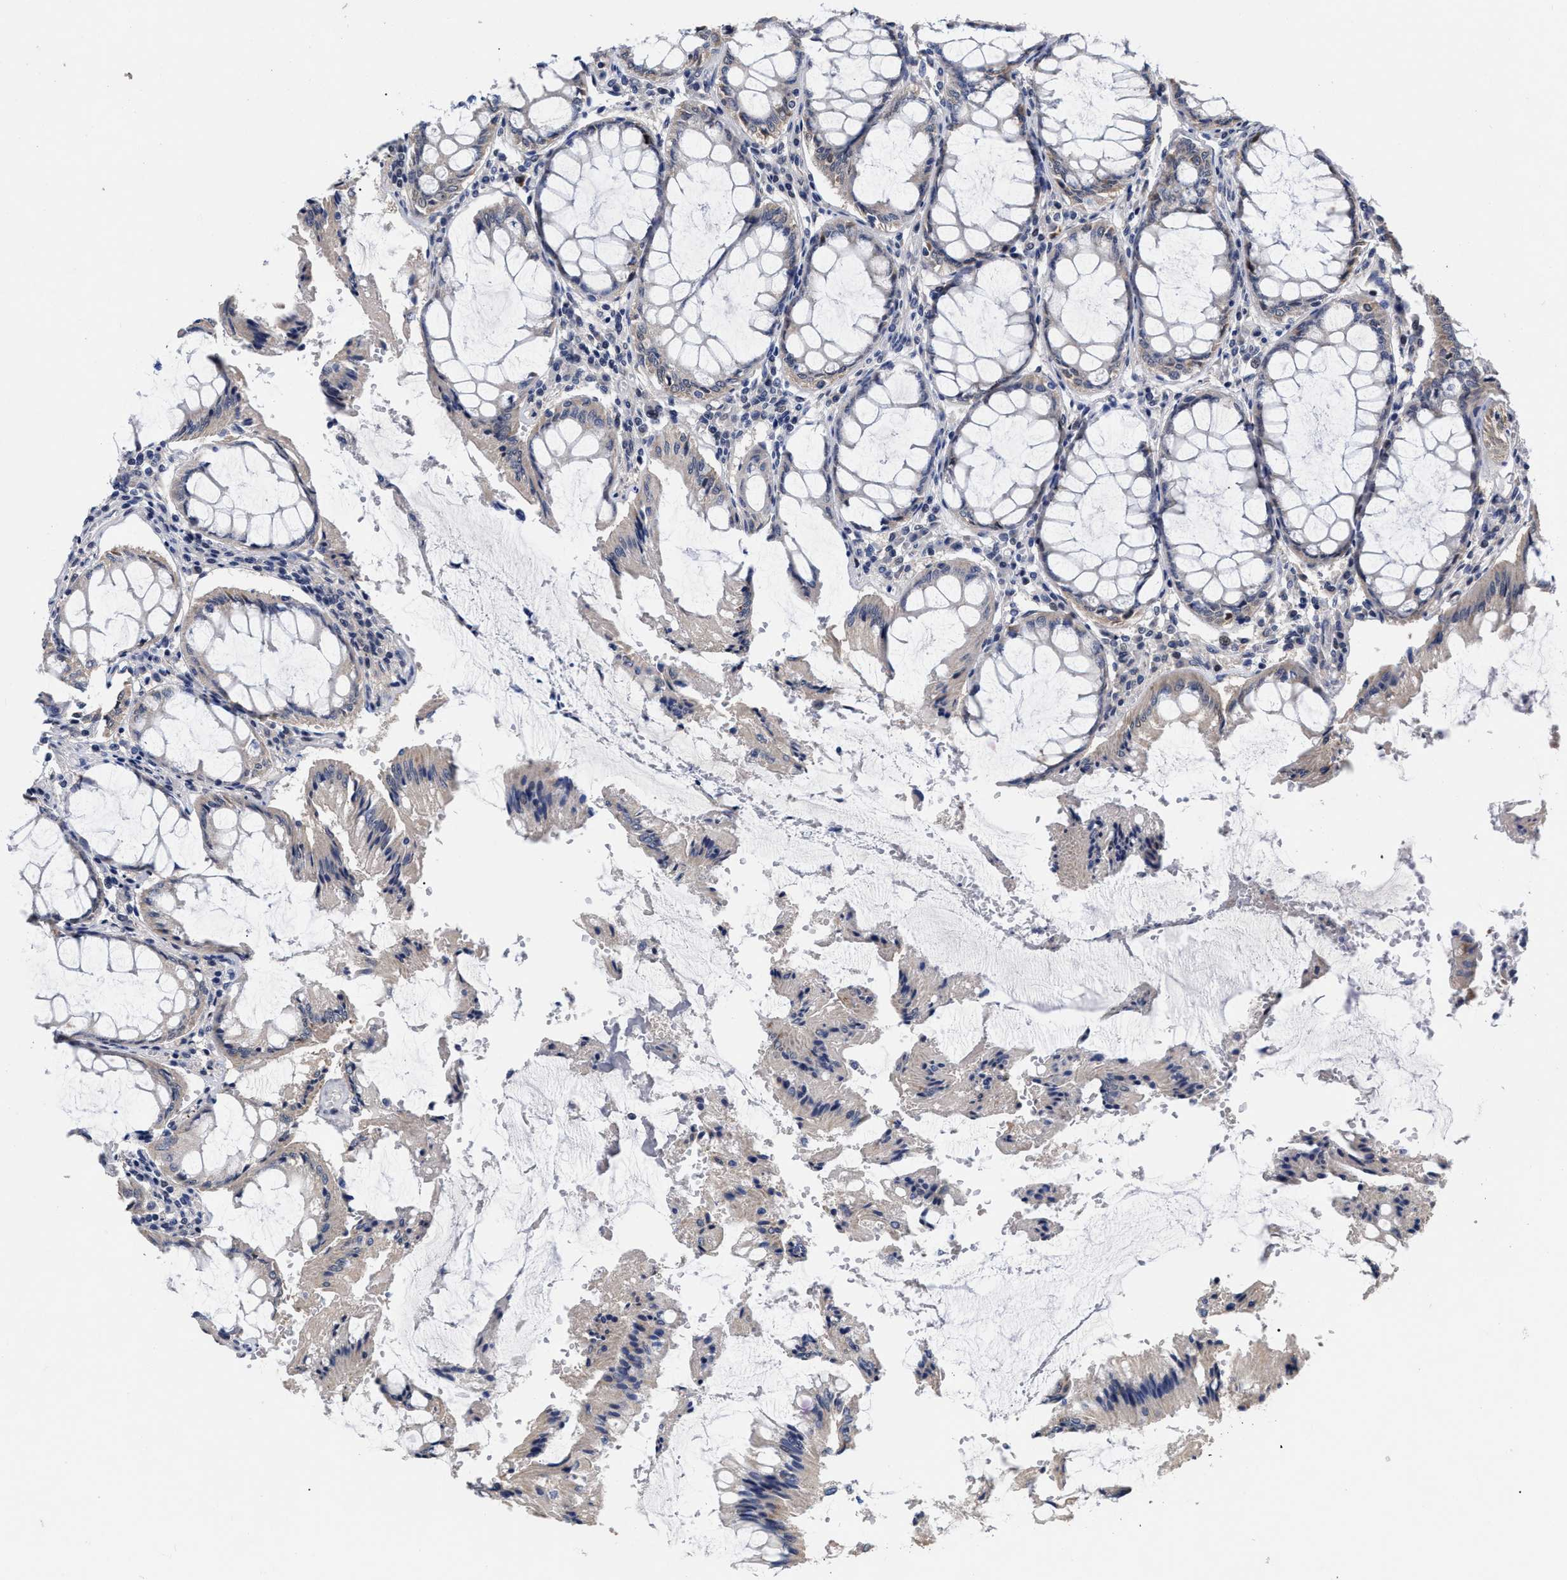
{"staining": {"intensity": "weak", "quantity": "<25%", "location": "cytoplasmic/membranous"}, "tissue": "colorectal cancer", "cell_type": "Tumor cells", "image_type": "cancer", "snomed": [{"axis": "morphology", "description": "Normal tissue, NOS"}, {"axis": "morphology", "description": "Adenocarcinoma, NOS"}, {"axis": "topography", "description": "Rectum"}], "caption": "Tumor cells show no significant staining in colorectal cancer.", "gene": "CCN5", "patient": {"sex": "female", "age": 66}}